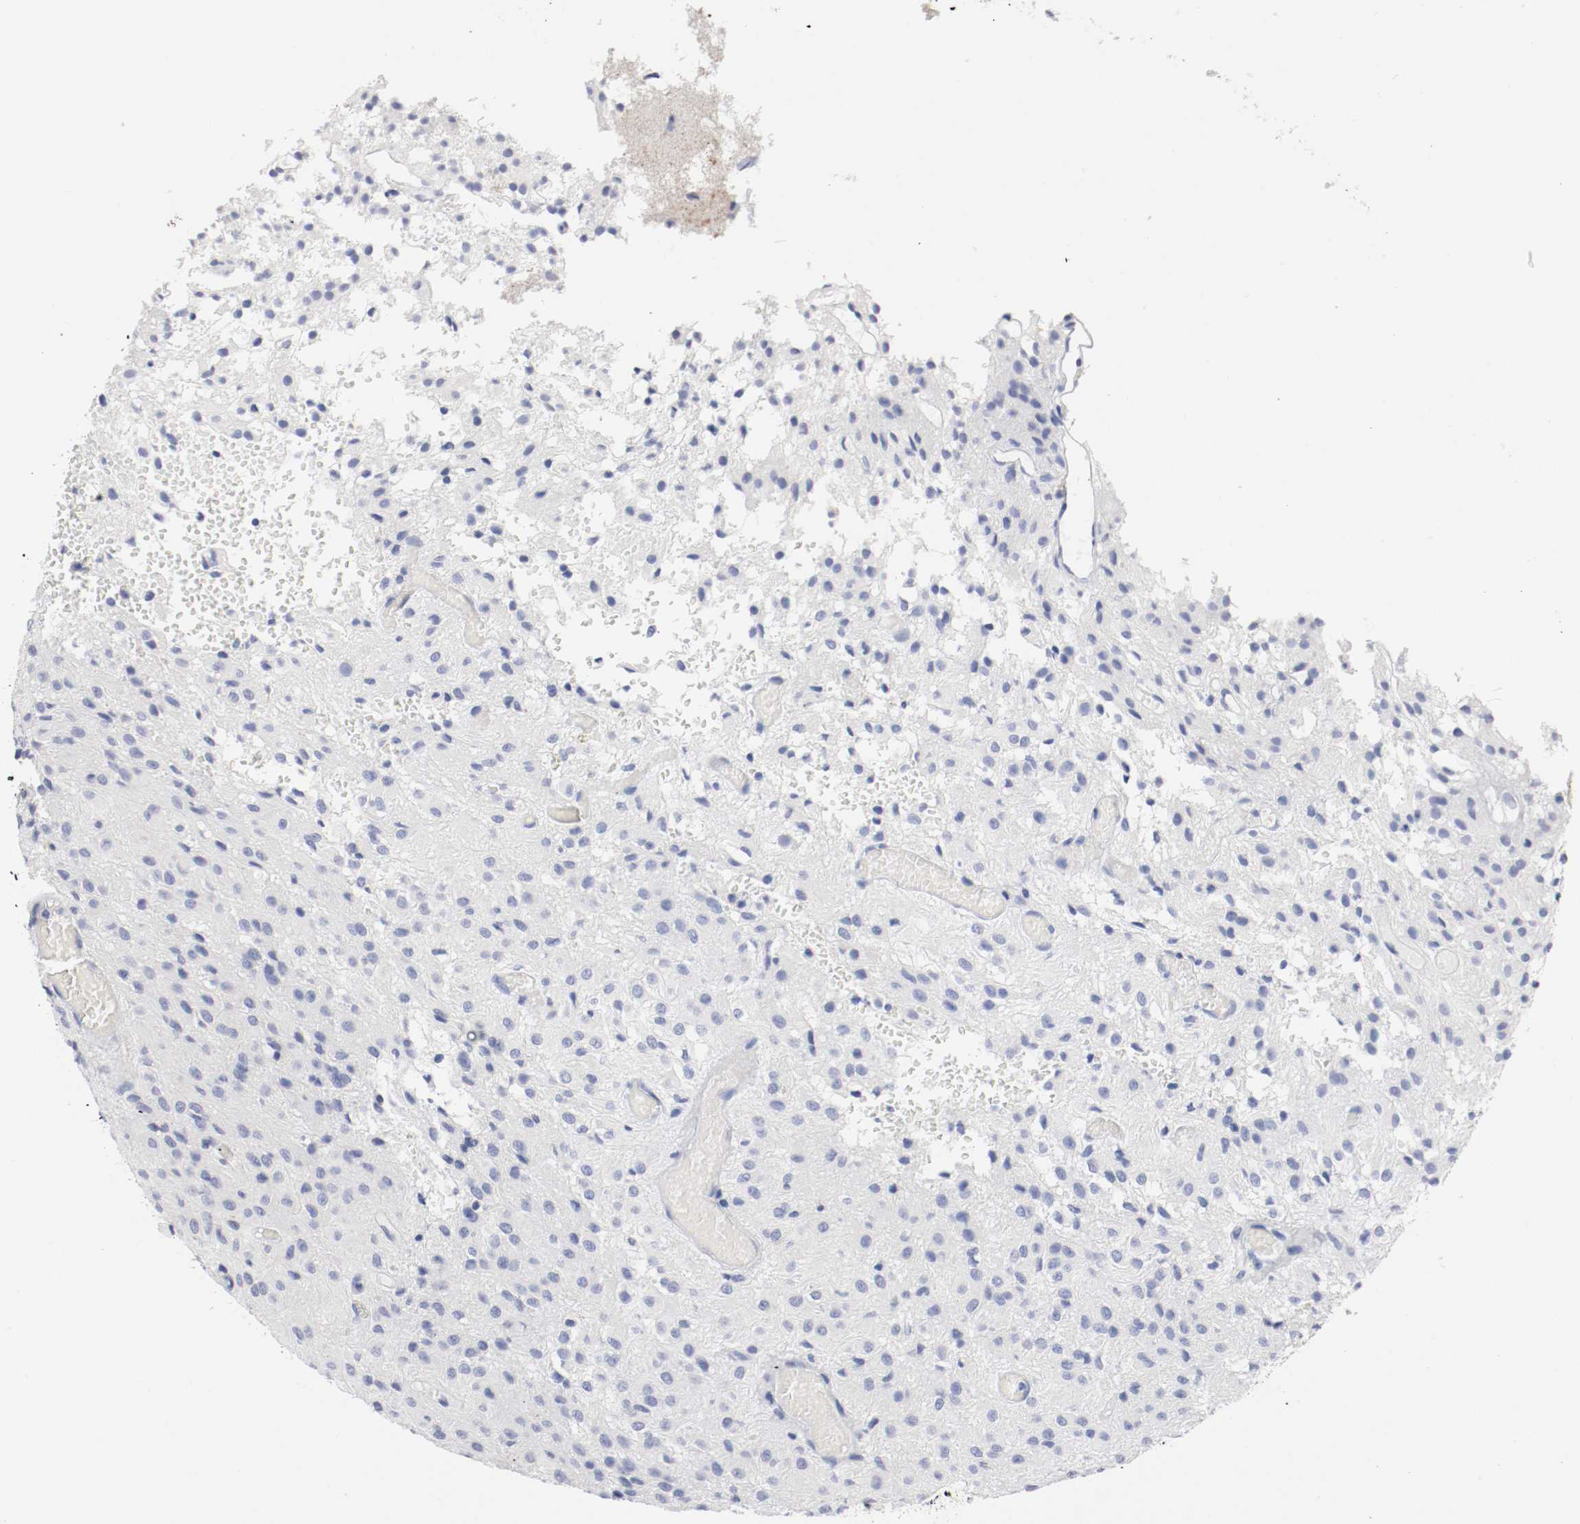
{"staining": {"intensity": "negative", "quantity": "none", "location": "none"}, "tissue": "glioma", "cell_type": "Tumor cells", "image_type": "cancer", "snomed": [{"axis": "morphology", "description": "Glioma, malignant, High grade"}, {"axis": "topography", "description": "Brain"}], "caption": "An immunohistochemistry histopathology image of glioma is shown. There is no staining in tumor cells of glioma.", "gene": "GAD1", "patient": {"sex": "female", "age": 59}}